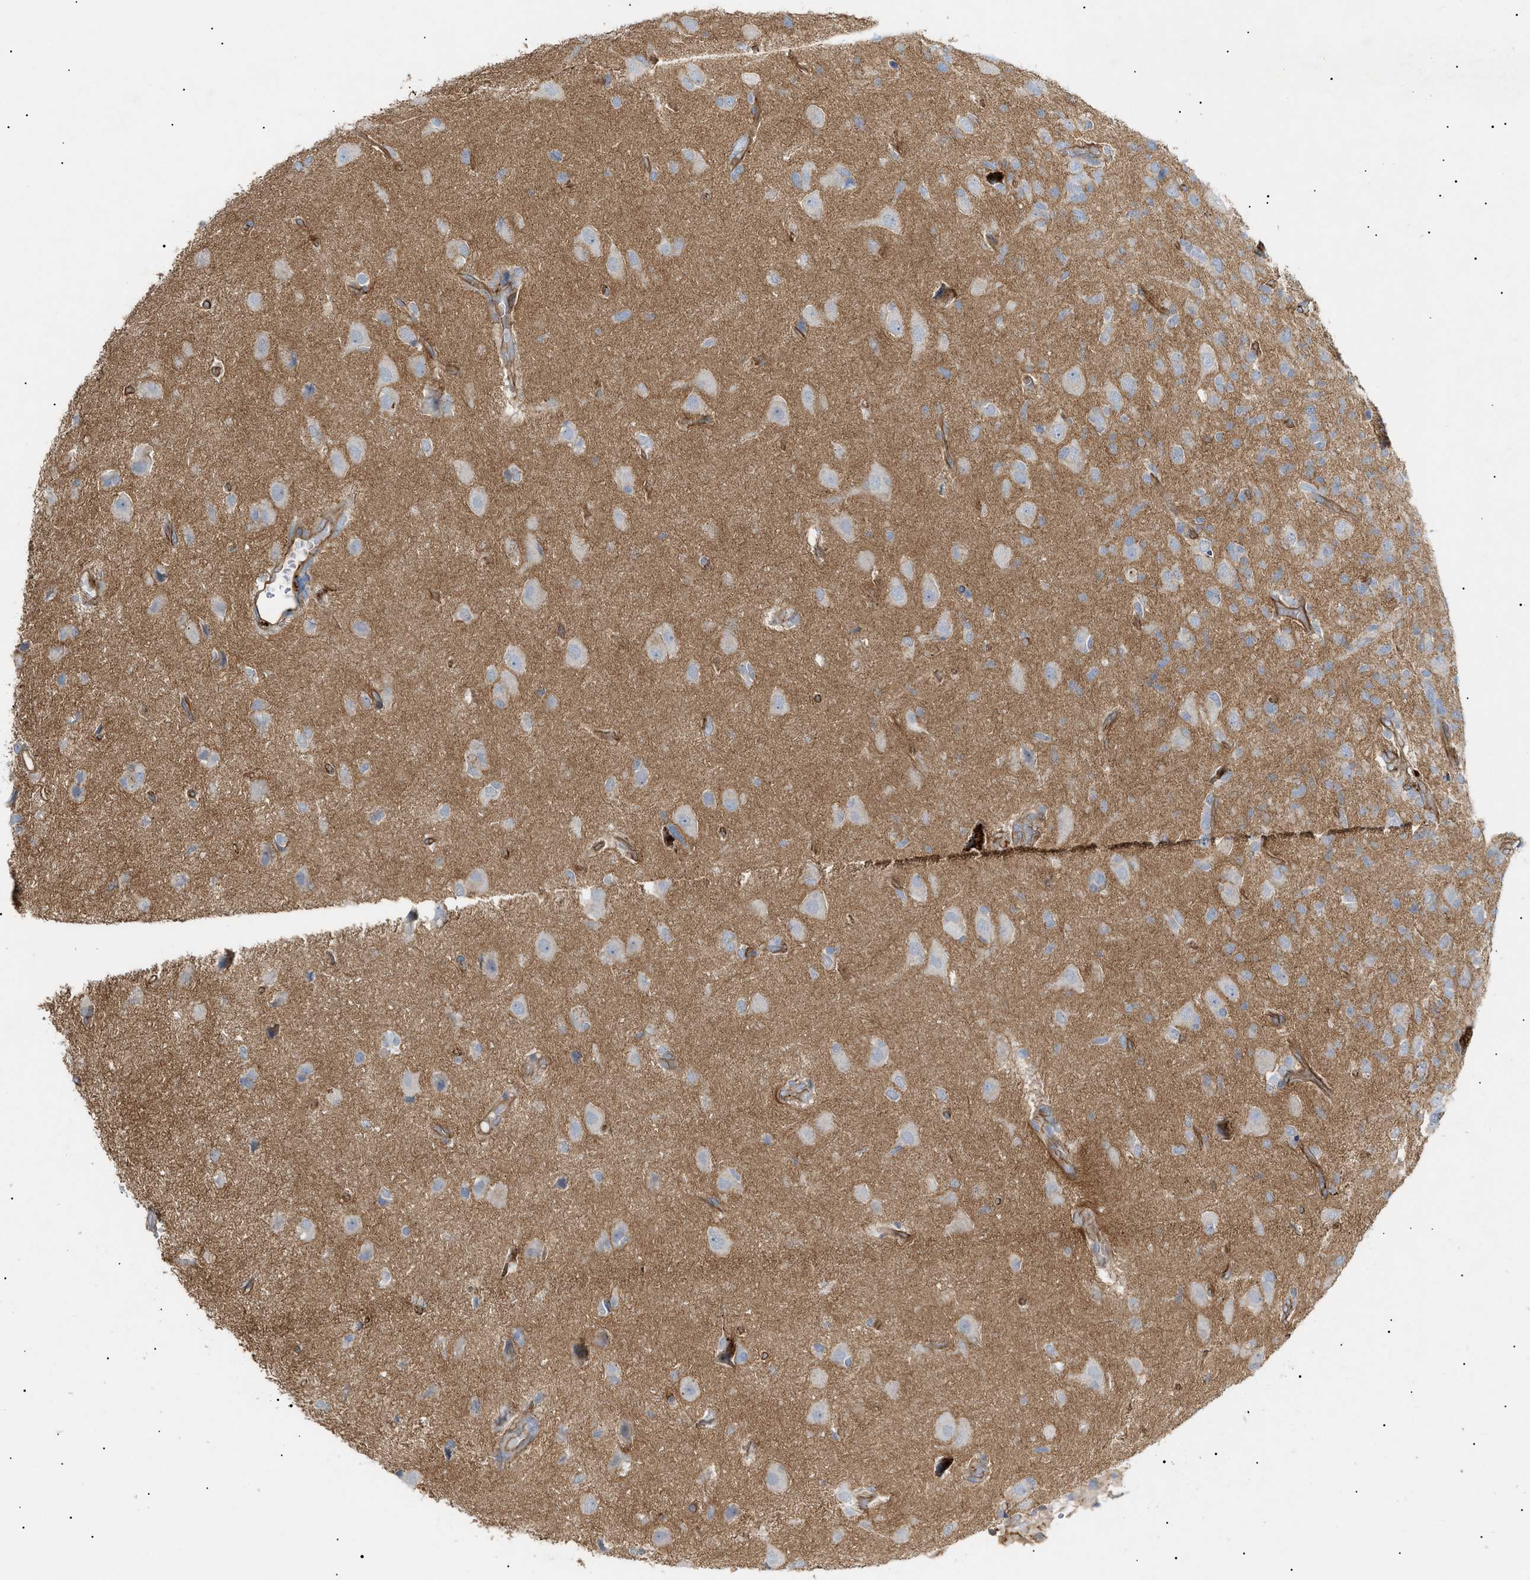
{"staining": {"intensity": "negative", "quantity": "none", "location": "none"}, "tissue": "glioma", "cell_type": "Tumor cells", "image_type": "cancer", "snomed": [{"axis": "morphology", "description": "Glioma, malignant, High grade"}, {"axis": "topography", "description": "Brain"}], "caption": "High power microscopy image of an IHC micrograph of glioma, revealing no significant expression in tumor cells.", "gene": "ZFHX2", "patient": {"sex": "female", "age": 59}}